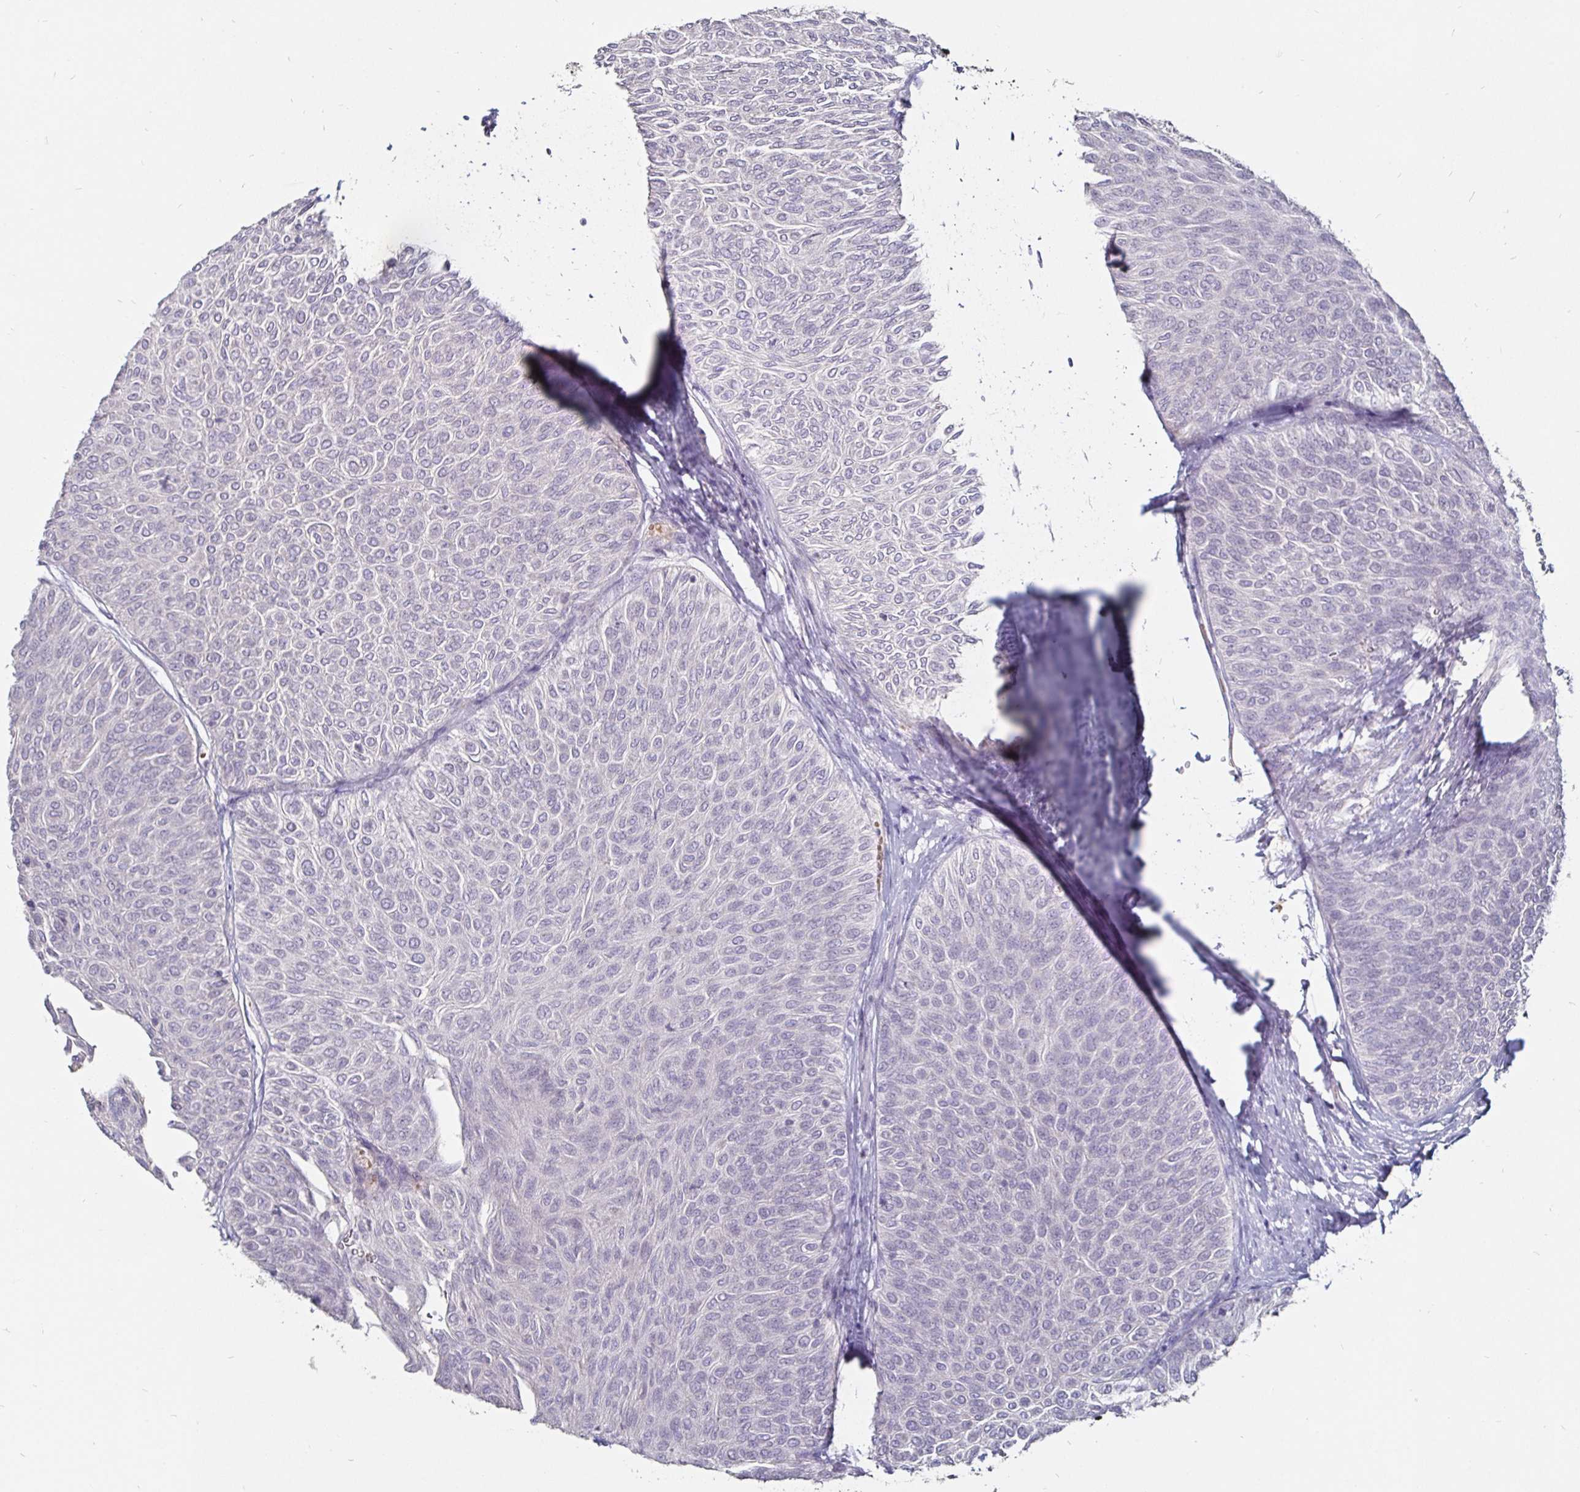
{"staining": {"intensity": "negative", "quantity": "none", "location": "none"}, "tissue": "urothelial cancer", "cell_type": "Tumor cells", "image_type": "cancer", "snomed": [{"axis": "morphology", "description": "Urothelial carcinoma, Low grade"}, {"axis": "topography", "description": "Urinary bladder"}], "caption": "Urothelial cancer stained for a protein using immunohistochemistry shows no expression tumor cells.", "gene": "FAIM2", "patient": {"sex": "male", "age": 78}}